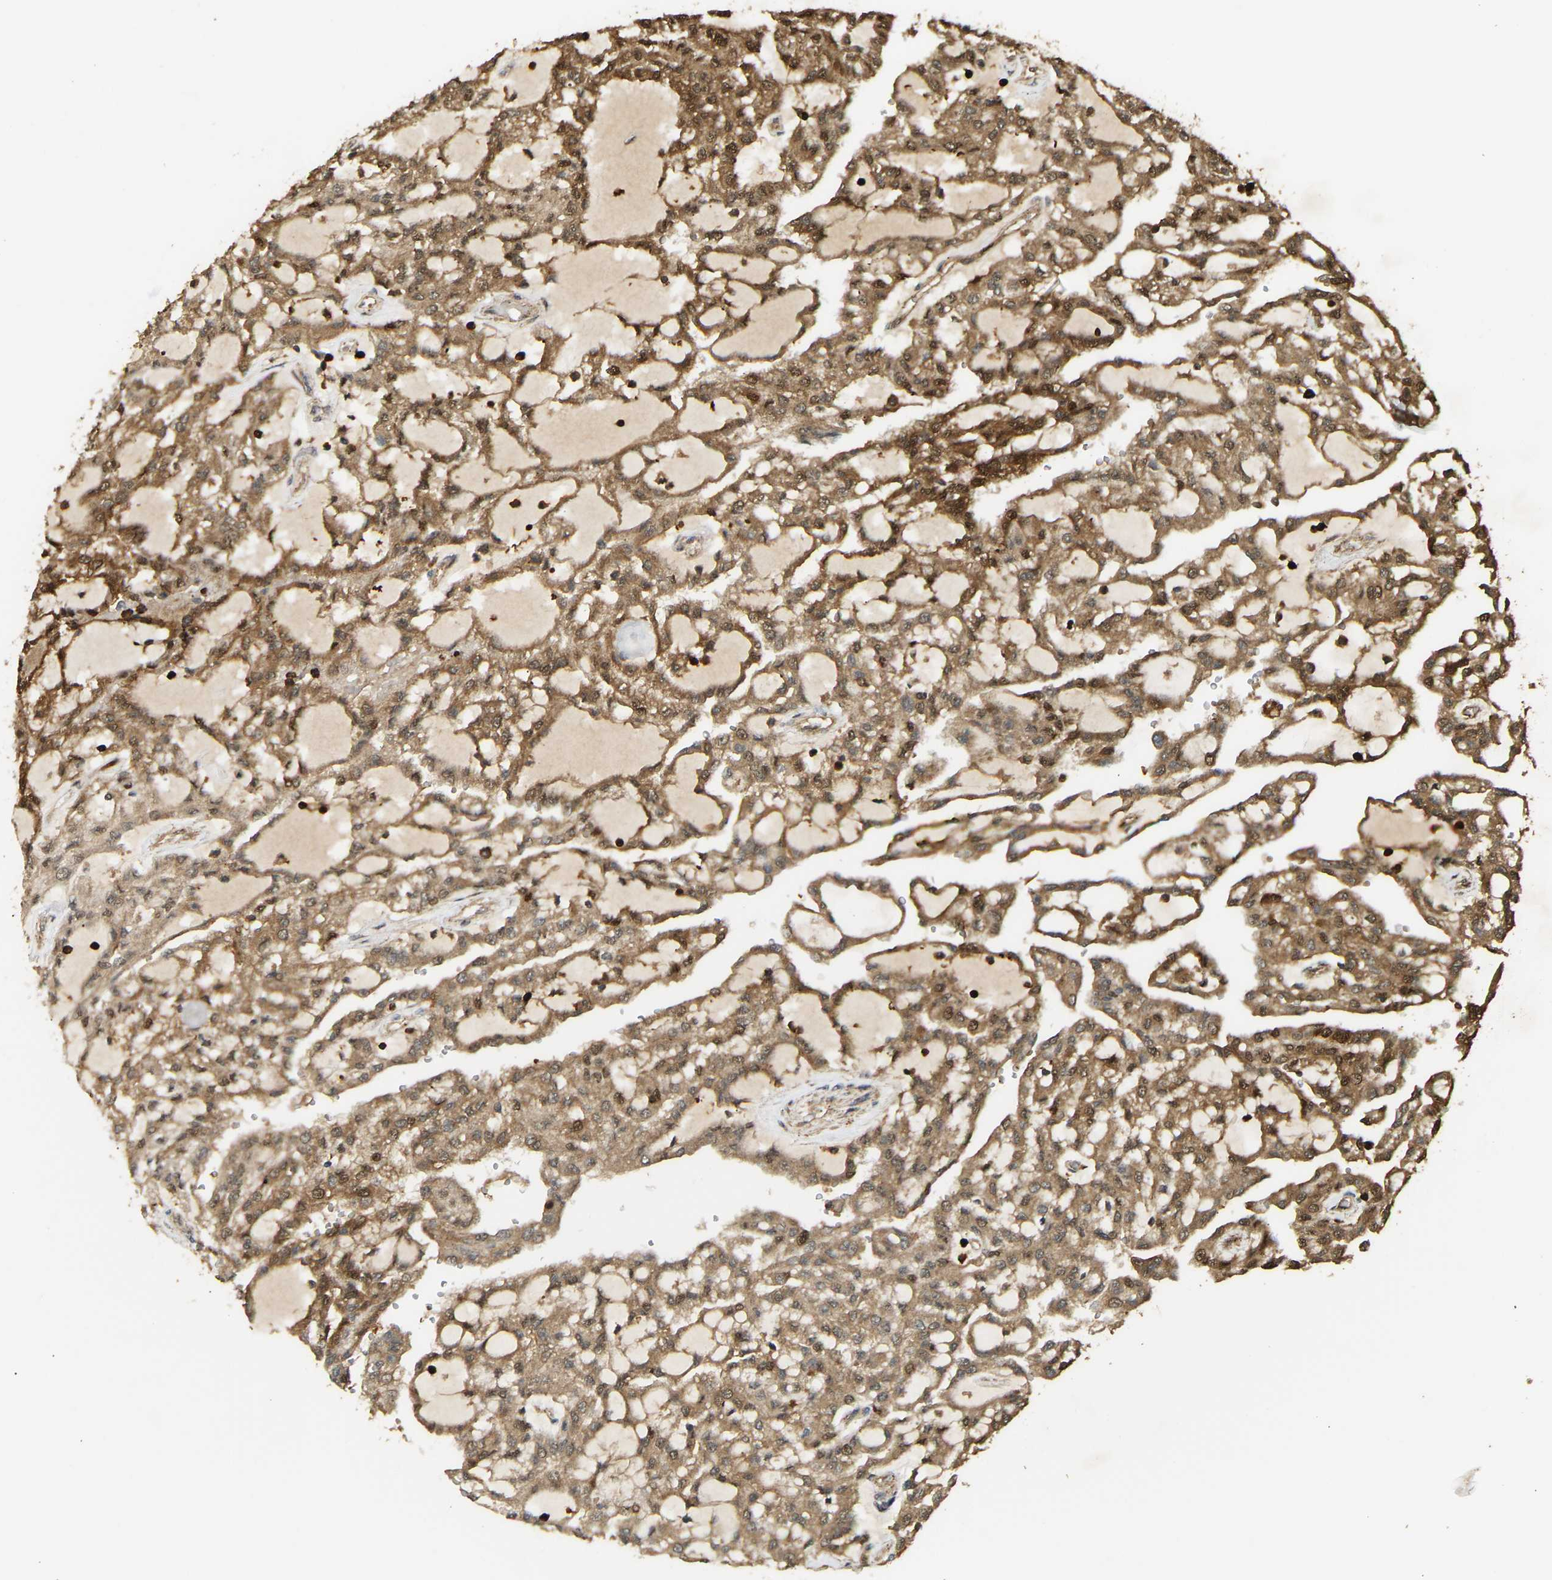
{"staining": {"intensity": "moderate", "quantity": ">75%", "location": "cytoplasmic/membranous,nuclear"}, "tissue": "renal cancer", "cell_type": "Tumor cells", "image_type": "cancer", "snomed": [{"axis": "morphology", "description": "Adenocarcinoma, NOS"}, {"axis": "topography", "description": "Kidney"}], "caption": "DAB (3,3'-diaminobenzidine) immunohistochemical staining of human renal cancer demonstrates moderate cytoplasmic/membranous and nuclear protein positivity in approximately >75% of tumor cells. Immunohistochemistry stains the protein in brown and the nuclei are stained blue.", "gene": "GOPC", "patient": {"sex": "male", "age": 63}}